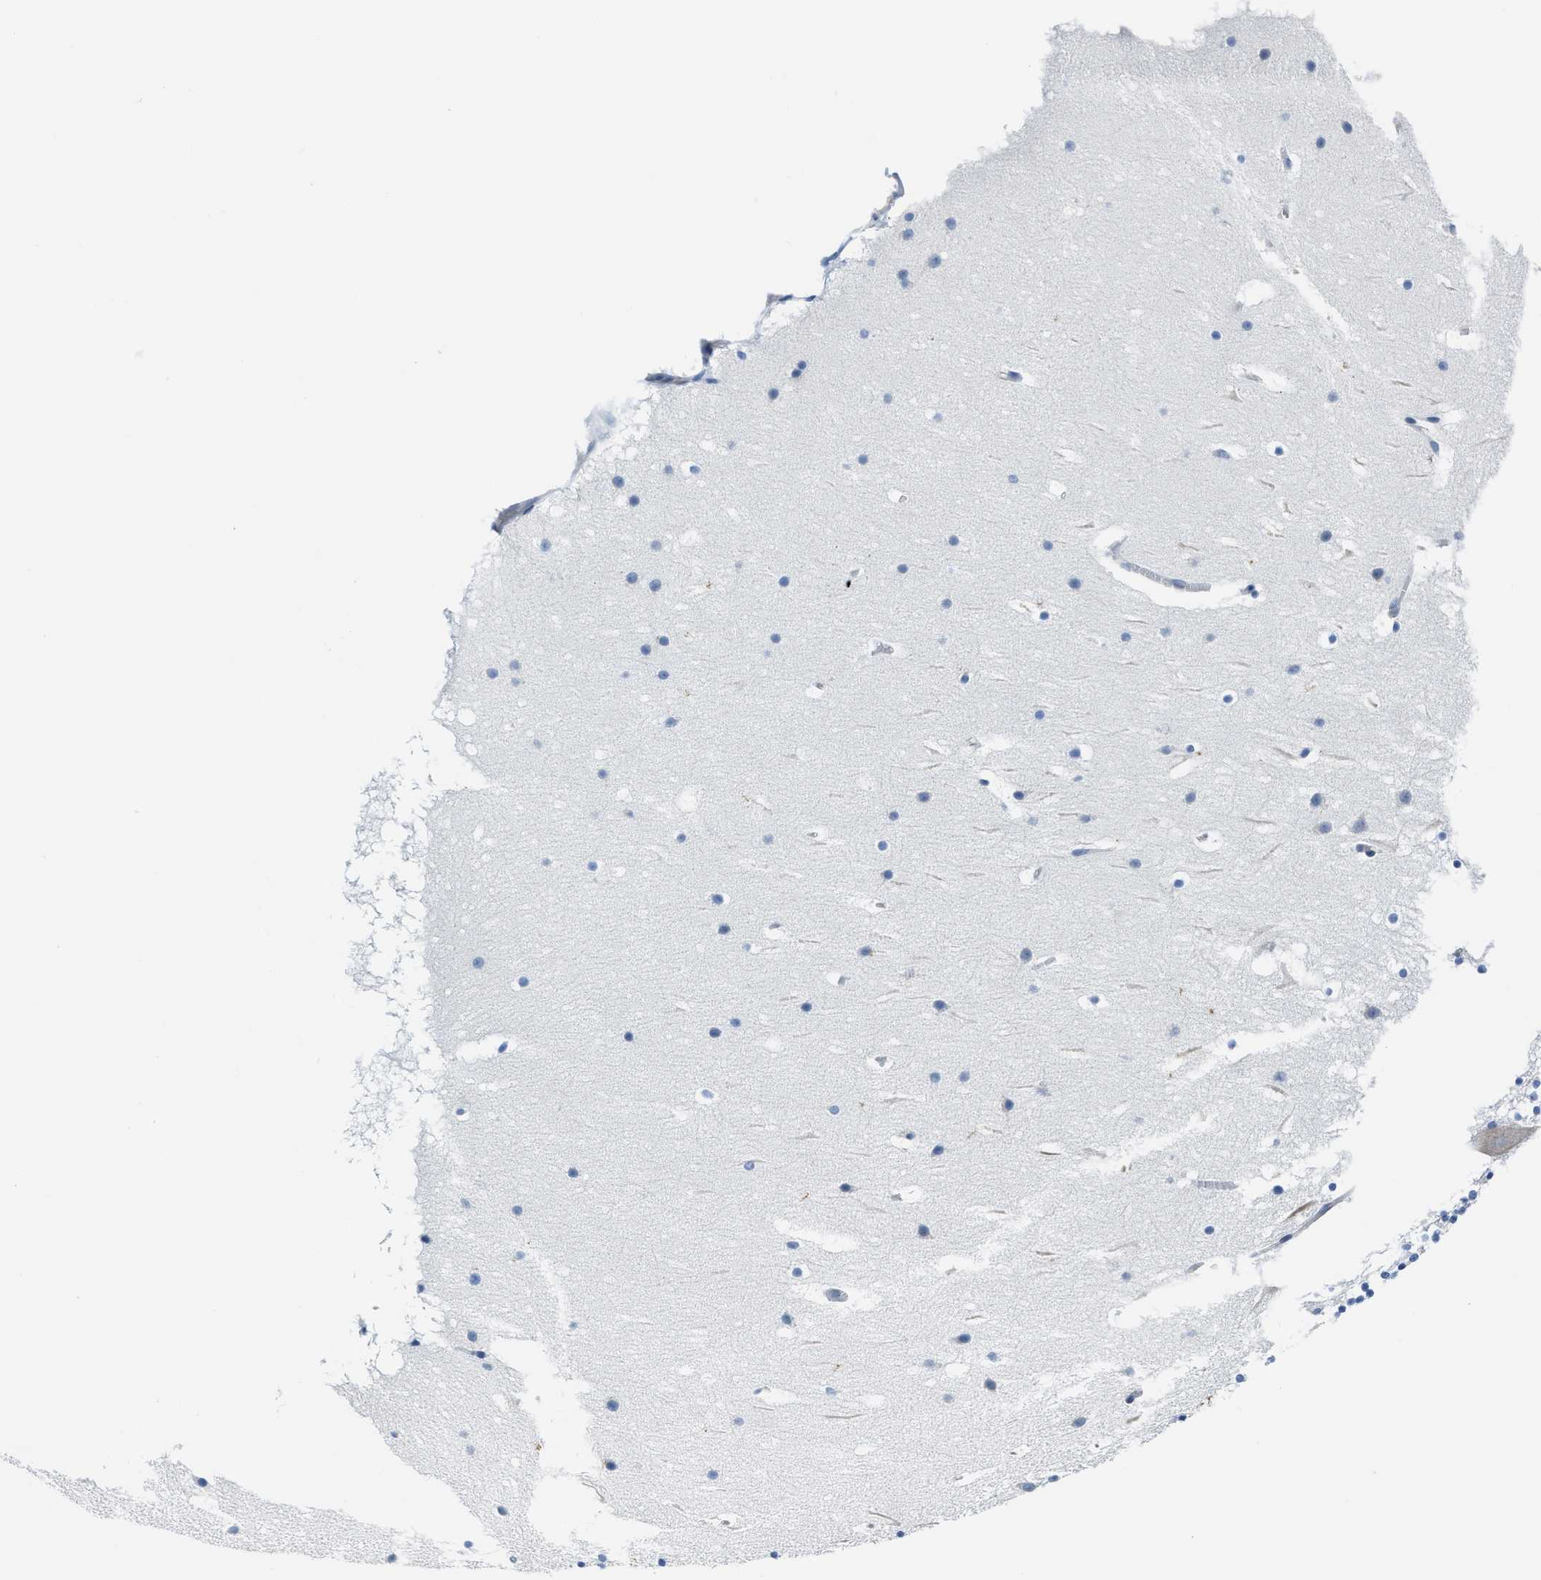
{"staining": {"intensity": "negative", "quantity": "none", "location": "none"}, "tissue": "cerebellum", "cell_type": "Cells in granular layer", "image_type": "normal", "snomed": [{"axis": "morphology", "description": "Normal tissue, NOS"}, {"axis": "topography", "description": "Cerebellum"}], "caption": "Cells in granular layer show no significant expression in unremarkable cerebellum. (Stains: DAB IHC with hematoxylin counter stain, Microscopy: brightfield microscopy at high magnification).", "gene": "ASZ1", "patient": {"sex": "male", "age": 45}}